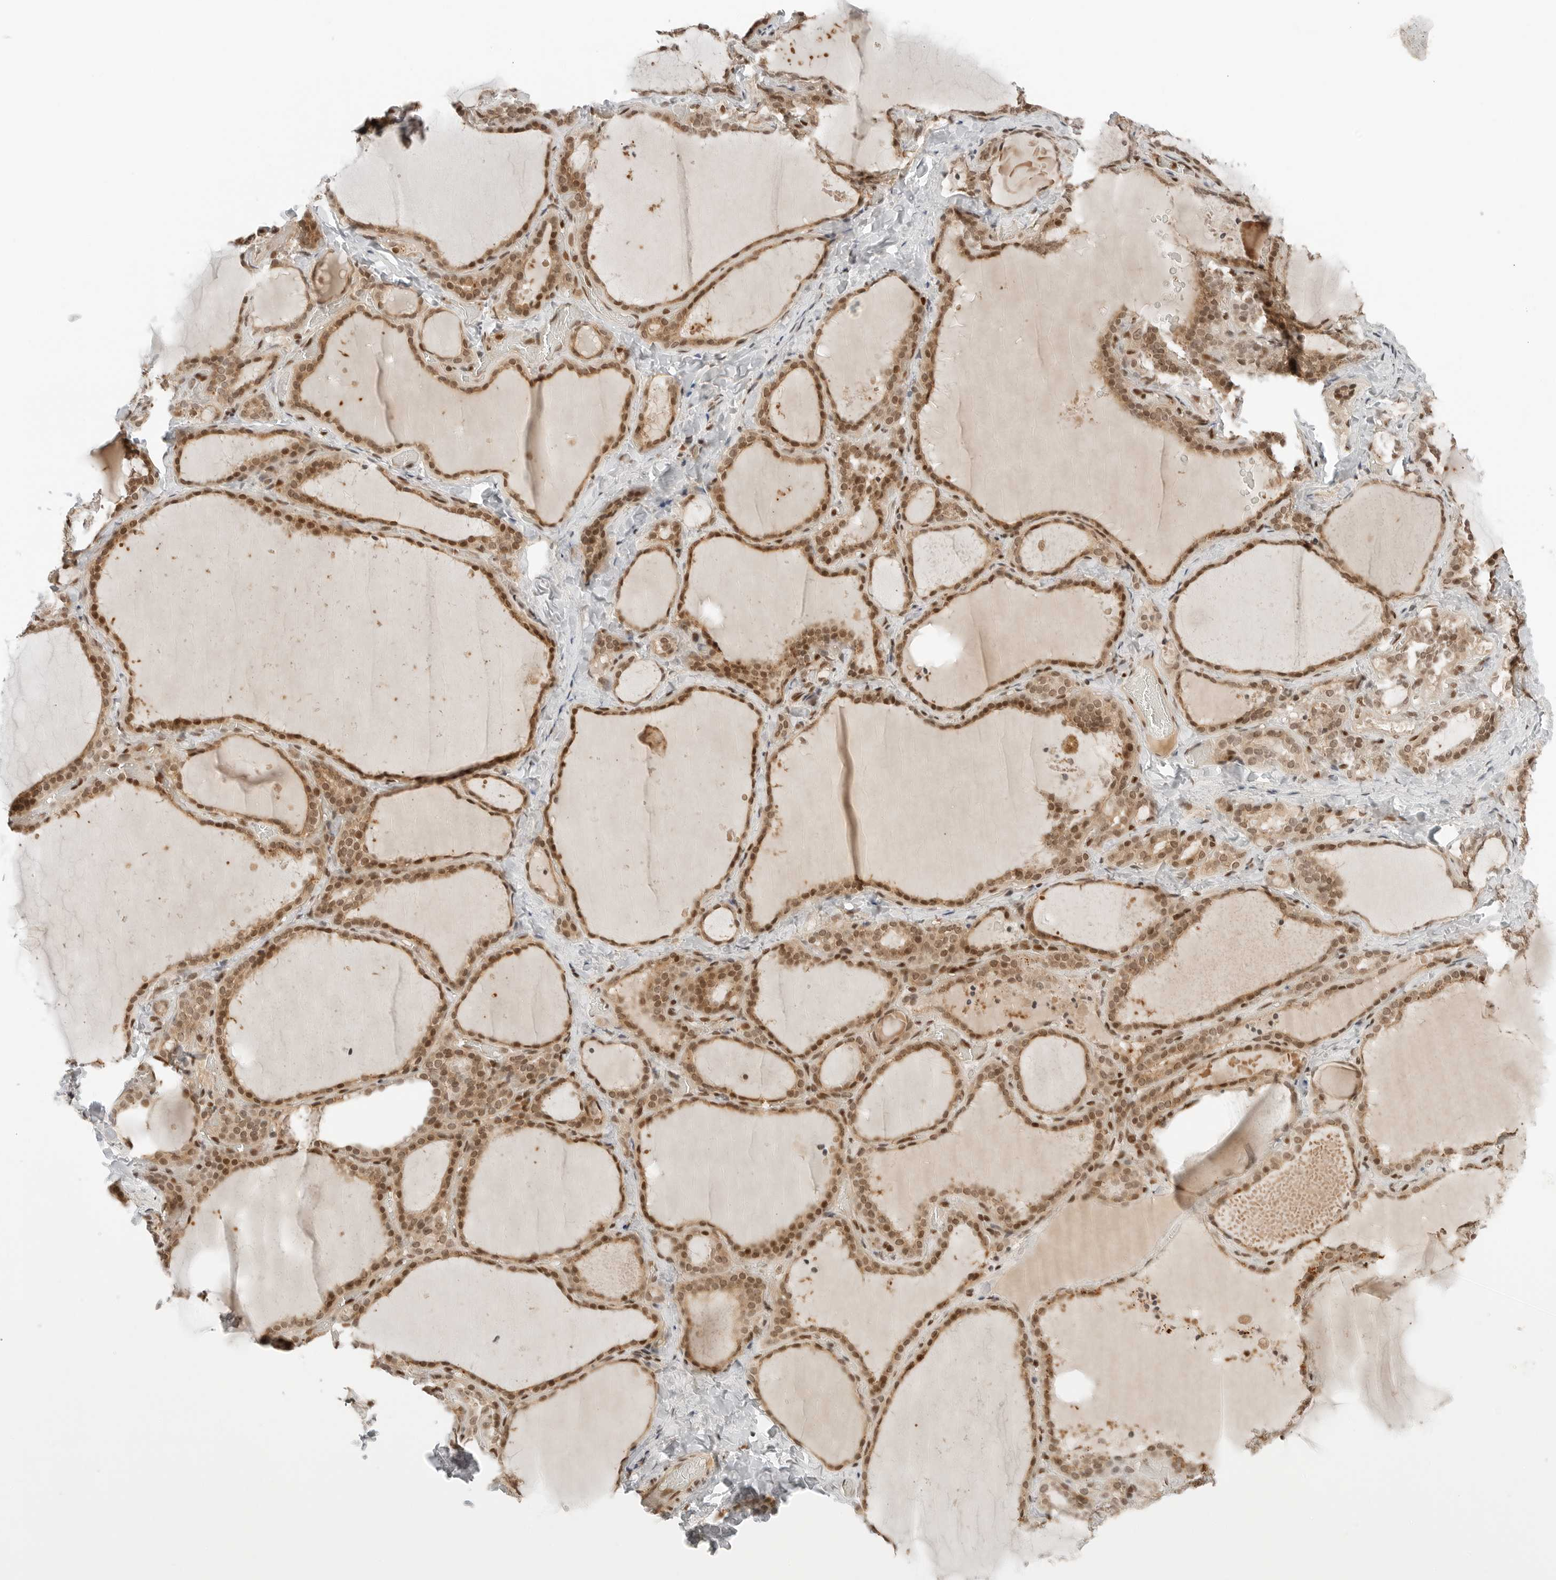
{"staining": {"intensity": "moderate", "quantity": ">75%", "location": "cytoplasmic/membranous,nuclear"}, "tissue": "thyroid gland", "cell_type": "Glandular cells", "image_type": "normal", "snomed": [{"axis": "morphology", "description": "Normal tissue, NOS"}, {"axis": "topography", "description": "Thyroid gland"}], "caption": "IHC (DAB) staining of normal thyroid gland demonstrates moderate cytoplasmic/membranous,nuclear protein positivity in approximately >75% of glandular cells.", "gene": "CRTC2", "patient": {"sex": "female", "age": 22}}